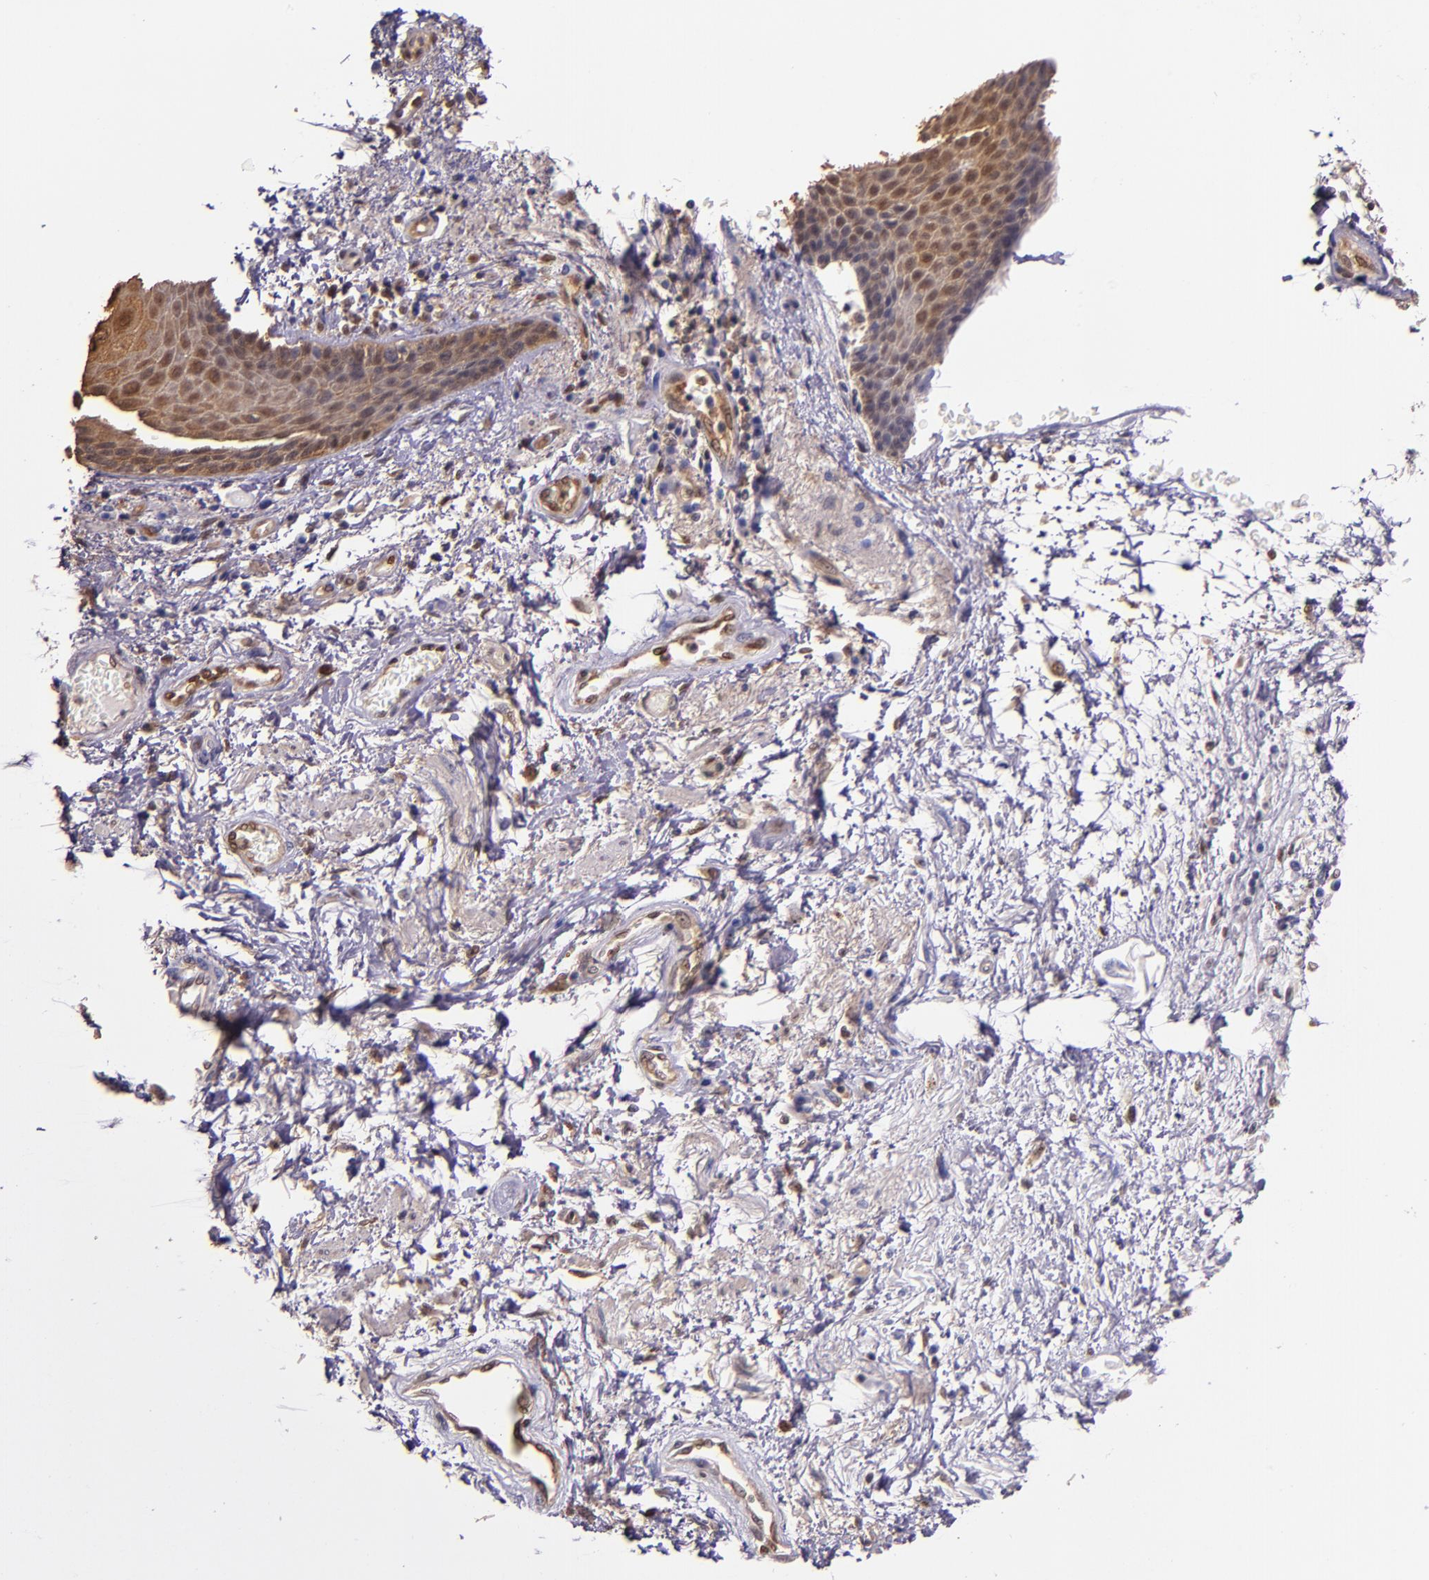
{"staining": {"intensity": "moderate", "quantity": ">75%", "location": "cytoplasmic/membranous,nuclear"}, "tissue": "skin", "cell_type": "Epidermal cells", "image_type": "normal", "snomed": [{"axis": "morphology", "description": "Normal tissue, NOS"}, {"axis": "topography", "description": "Anal"}], "caption": "High-magnification brightfield microscopy of normal skin stained with DAB (3,3'-diaminobenzidine) (brown) and counterstained with hematoxylin (blue). epidermal cells exhibit moderate cytoplasmic/membranous,nuclear staining is seen in about>75% of cells. The protein of interest is shown in brown color, while the nuclei are stained blue.", "gene": "STAT6", "patient": {"sex": "female", "age": 46}}